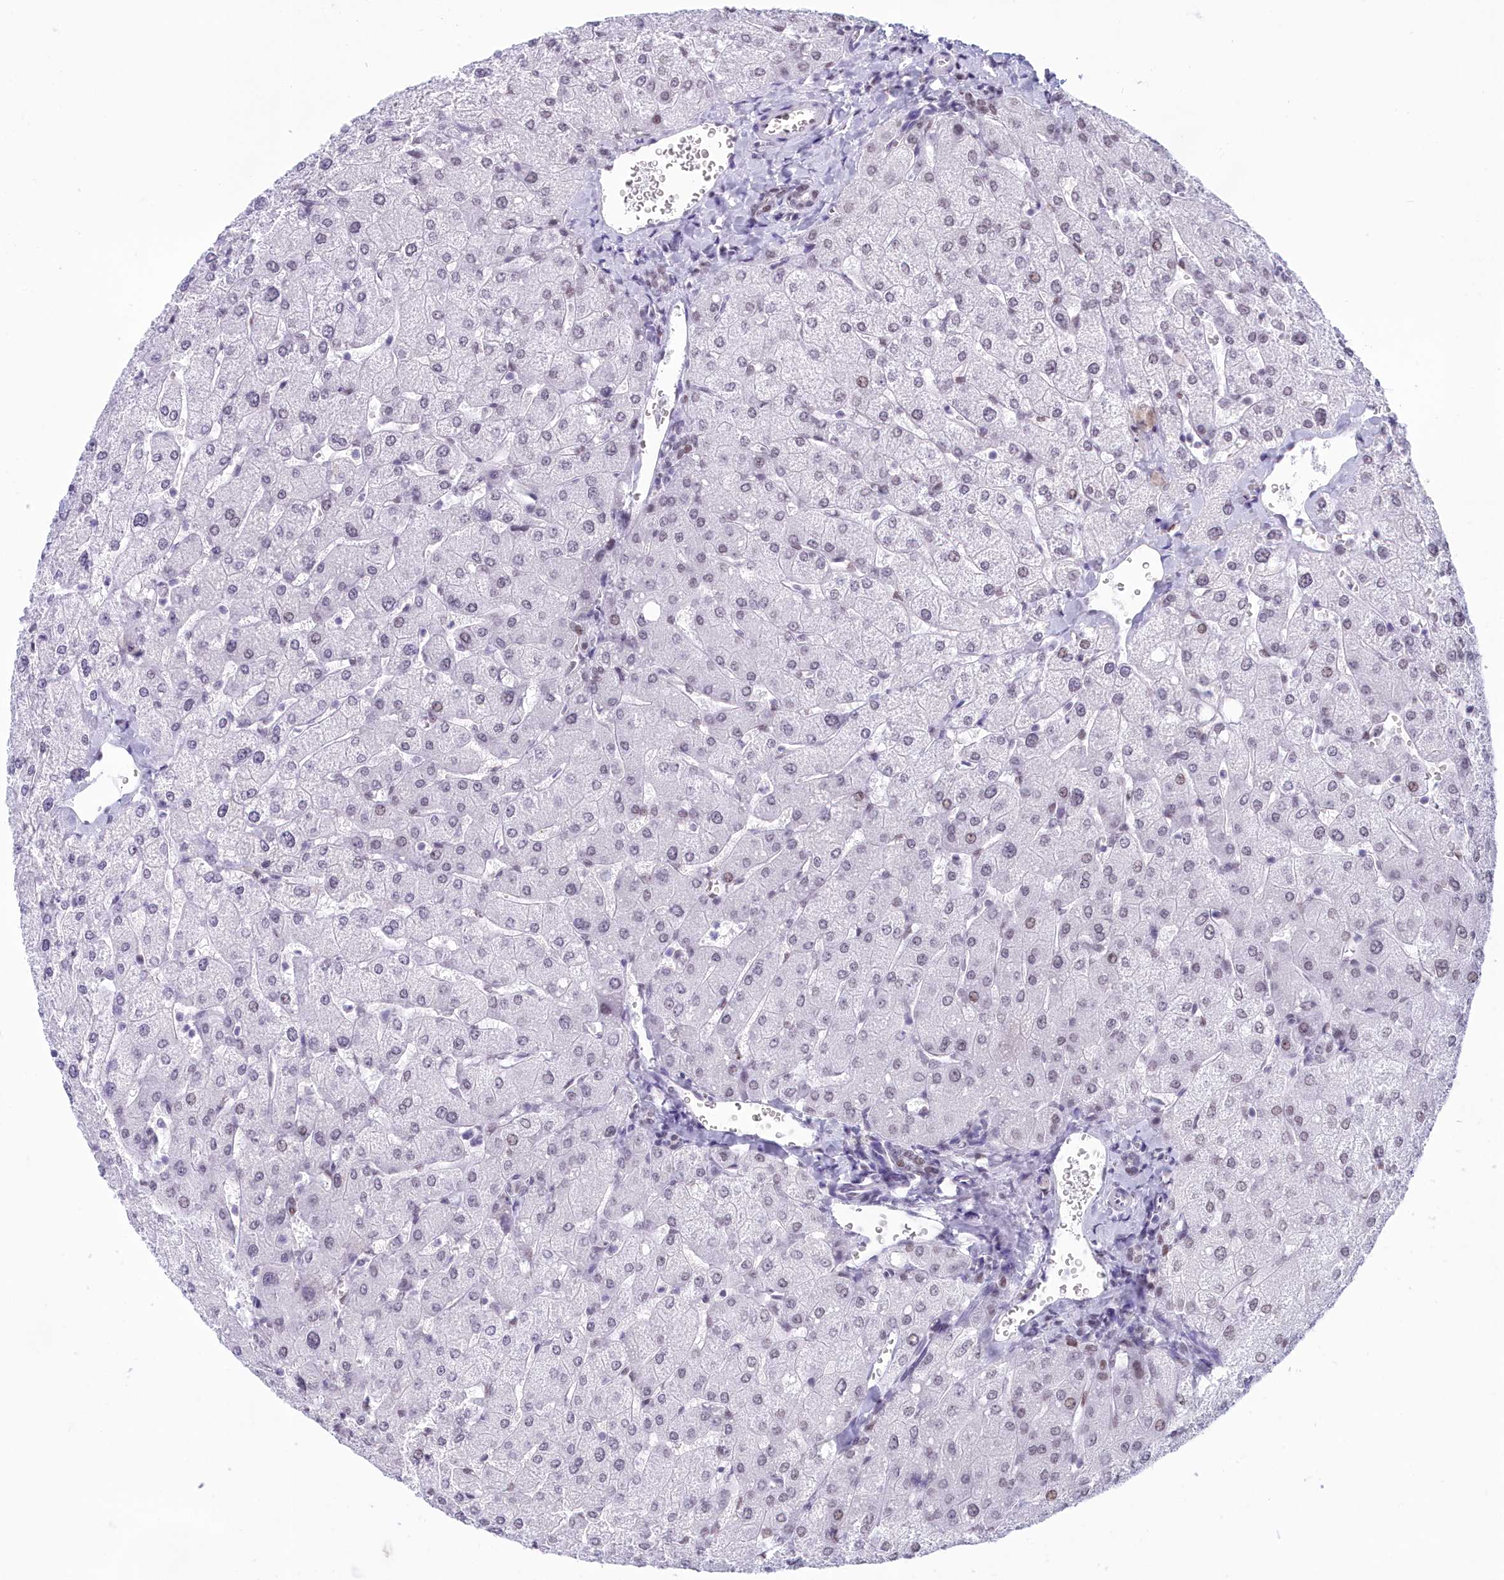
{"staining": {"intensity": "weak", "quantity": "25%-75%", "location": "nuclear"}, "tissue": "liver", "cell_type": "Cholangiocytes", "image_type": "normal", "snomed": [{"axis": "morphology", "description": "Normal tissue, NOS"}, {"axis": "topography", "description": "Liver"}], "caption": "Brown immunohistochemical staining in benign human liver demonstrates weak nuclear staining in about 25%-75% of cholangiocytes. Using DAB (3,3'-diaminobenzidine) (brown) and hematoxylin (blue) stains, captured at high magnification using brightfield microscopy.", "gene": "CDC26", "patient": {"sex": "male", "age": 55}}